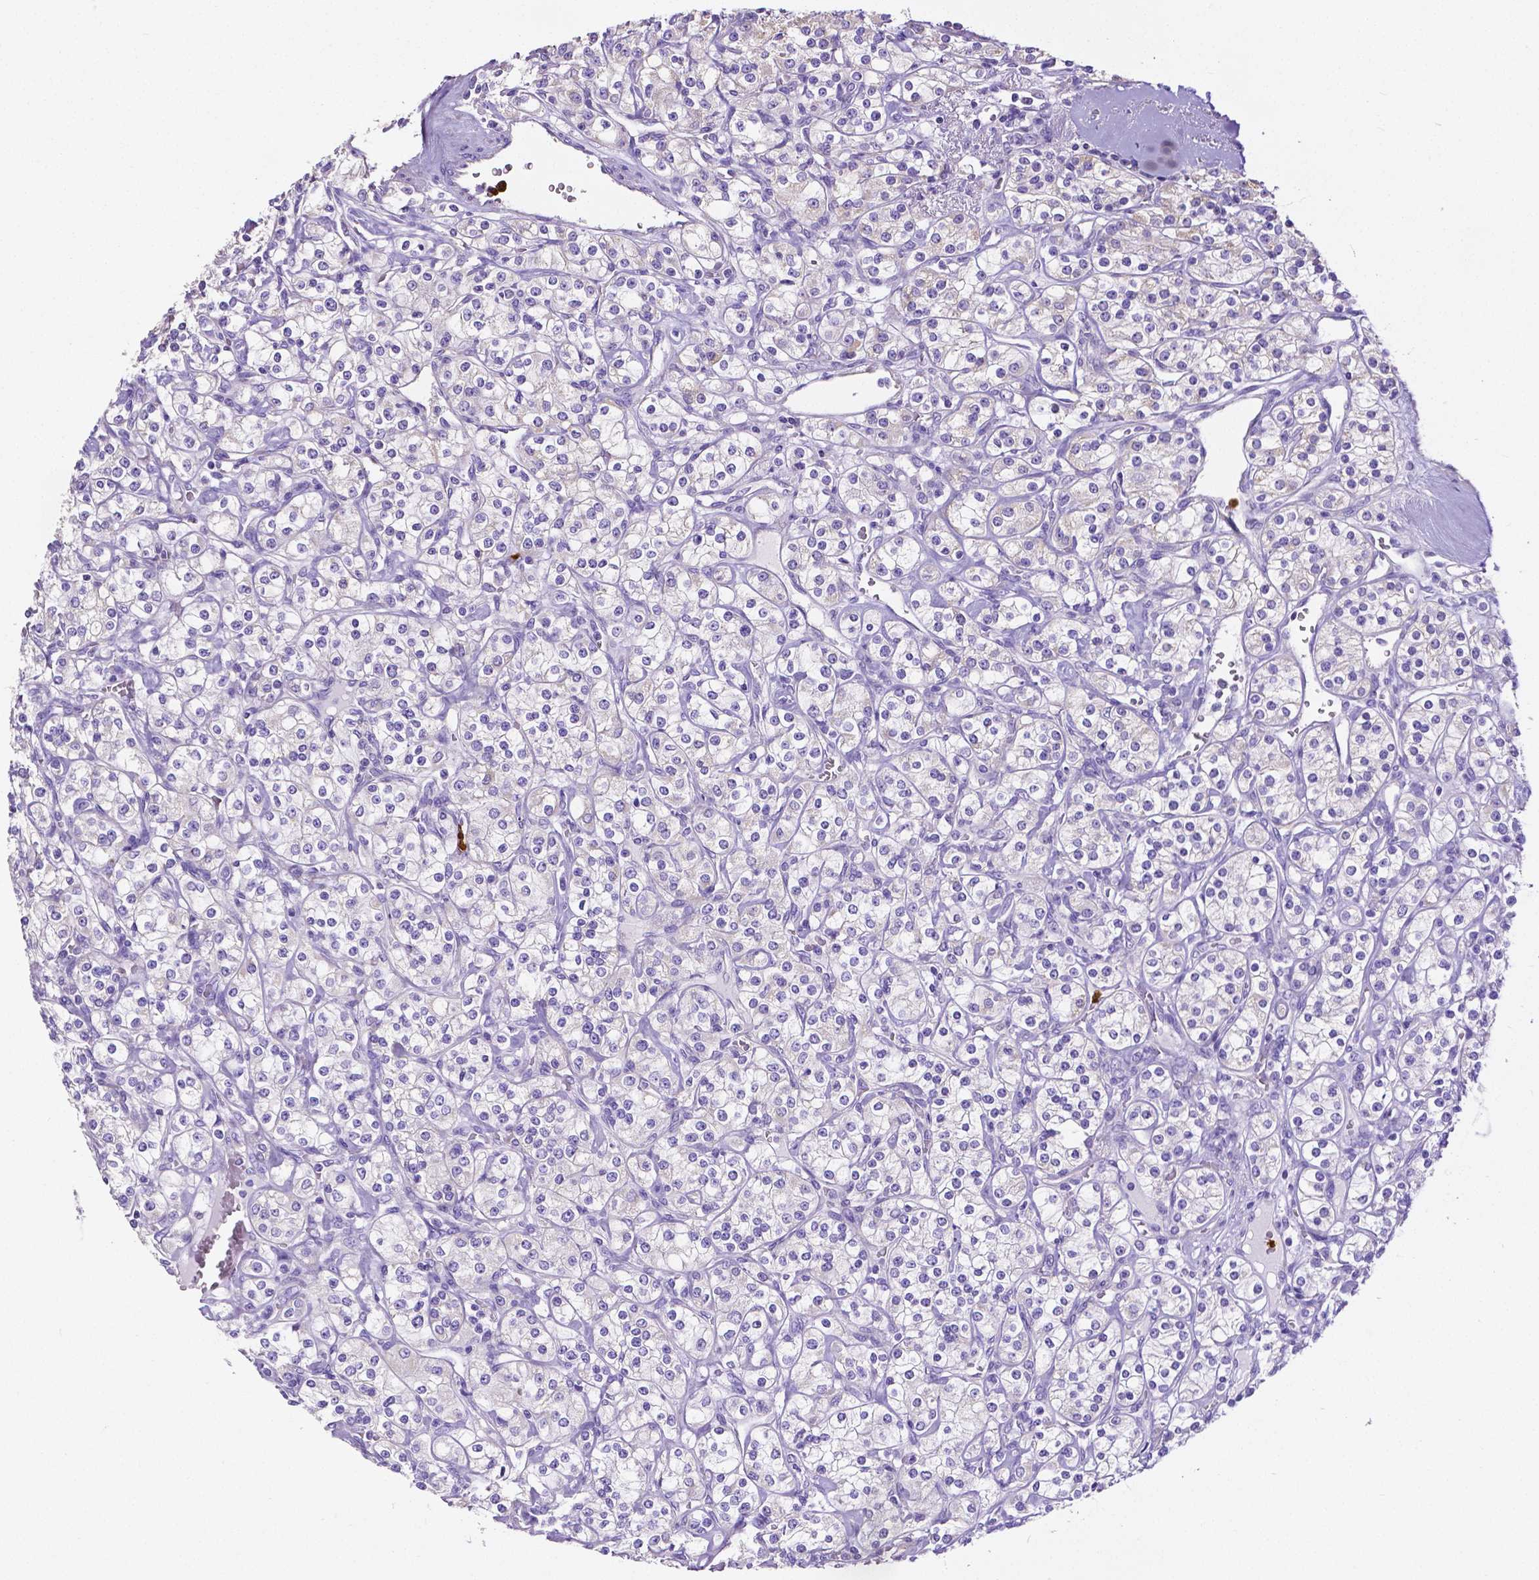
{"staining": {"intensity": "negative", "quantity": "none", "location": "none"}, "tissue": "renal cancer", "cell_type": "Tumor cells", "image_type": "cancer", "snomed": [{"axis": "morphology", "description": "Adenocarcinoma, NOS"}, {"axis": "topography", "description": "Kidney"}], "caption": "Human renal cancer (adenocarcinoma) stained for a protein using IHC demonstrates no staining in tumor cells.", "gene": "MMP9", "patient": {"sex": "male", "age": 77}}